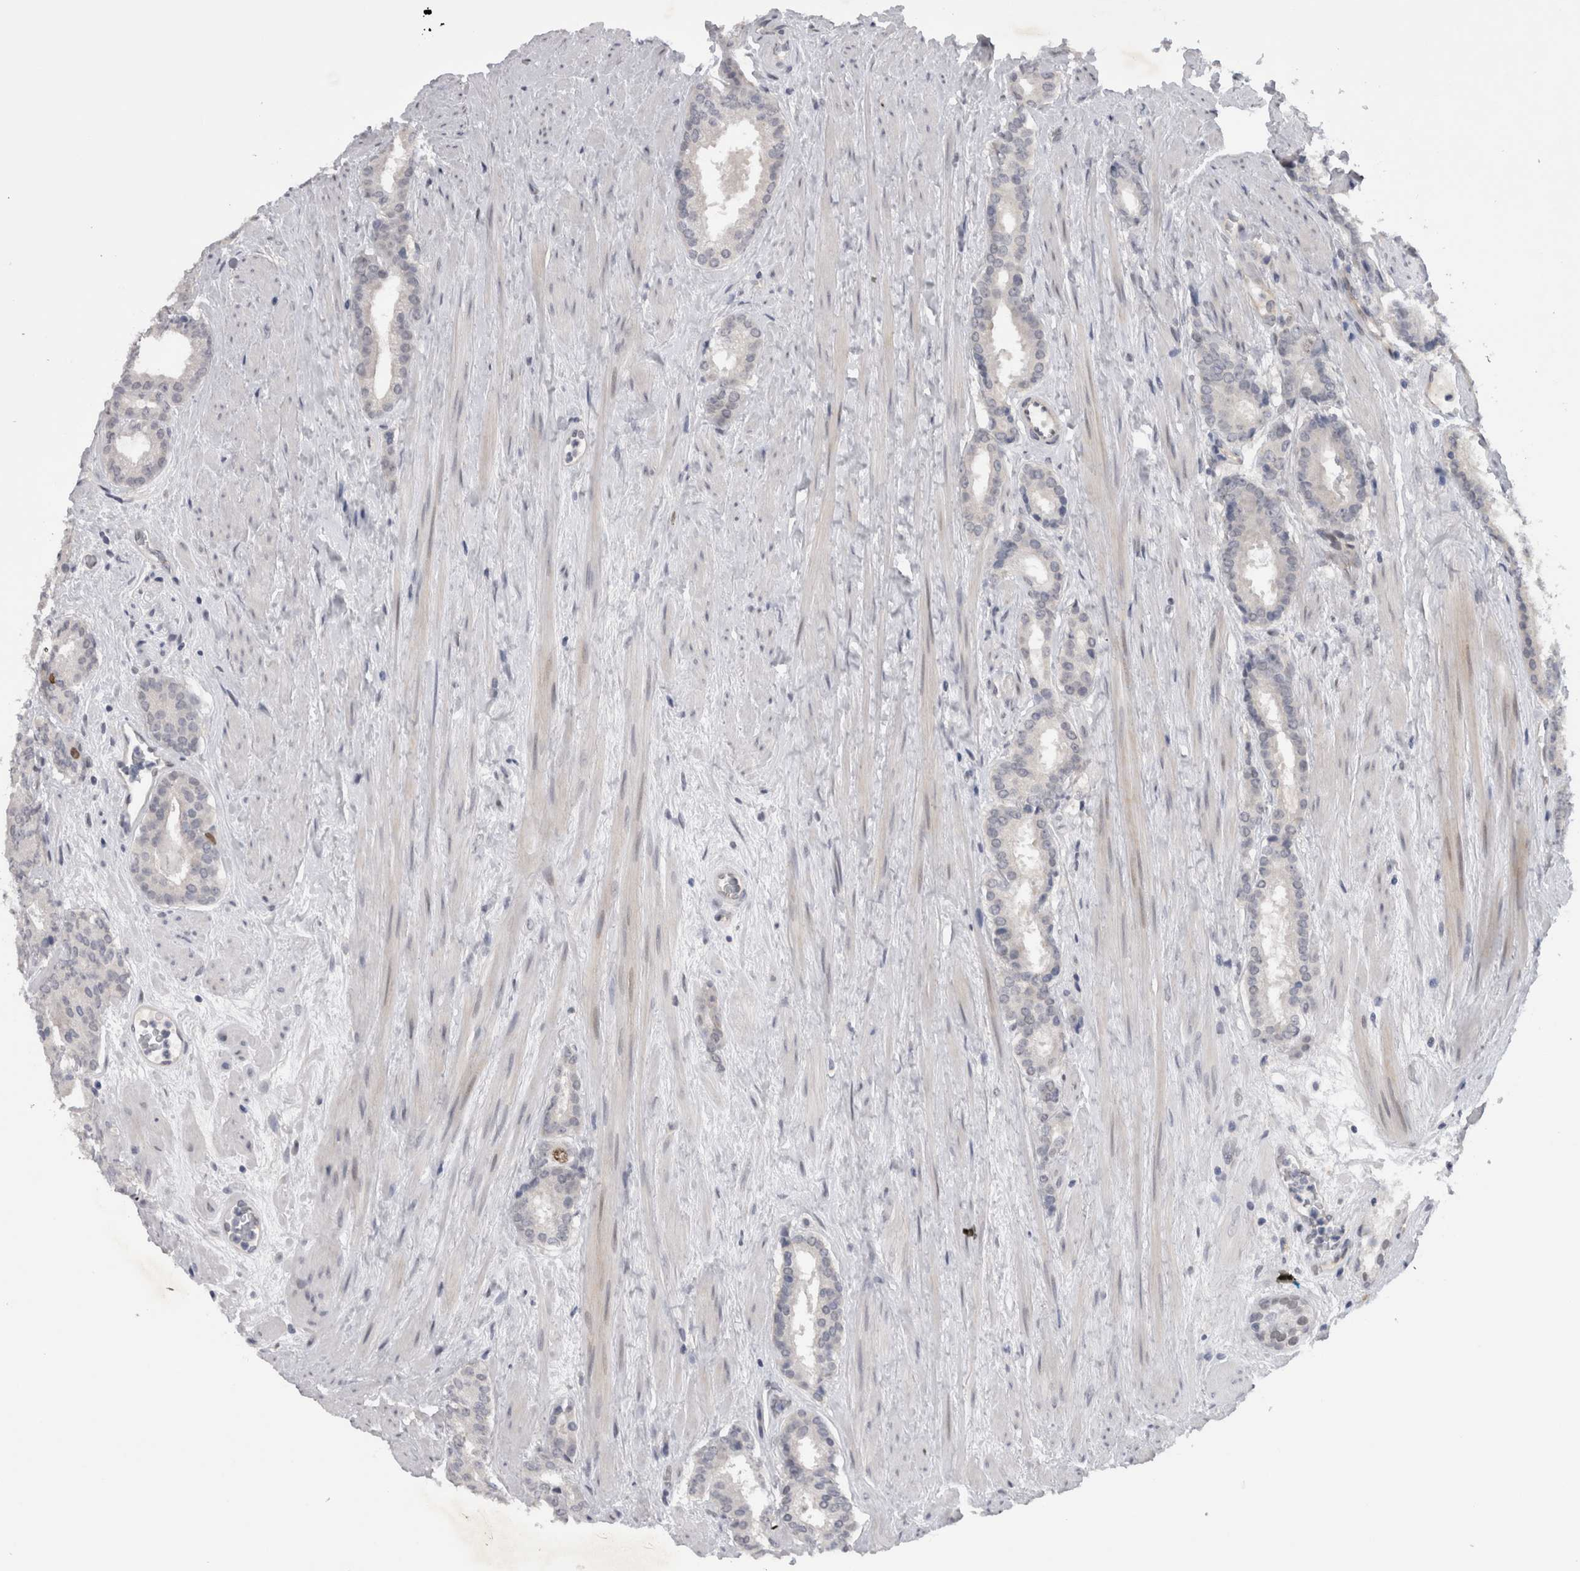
{"staining": {"intensity": "negative", "quantity": "none", "location": "none"}, "tissue": "prostate cancer", "cell_type": "Tumor cells", "image_type": "cancer", "snomed": [{"axis": "morphology", "description": "Adenocarcinoma, Low grade"}, {"axis": "topography", "description": "Prostate"}], "caption": "The immunohistochemistry (IHC) histopathology image has no significant positivity in tumor cells of prostate cancer tissue.", "gene": "KIF18B", "patient": {"sex": "male", "age": 69}}